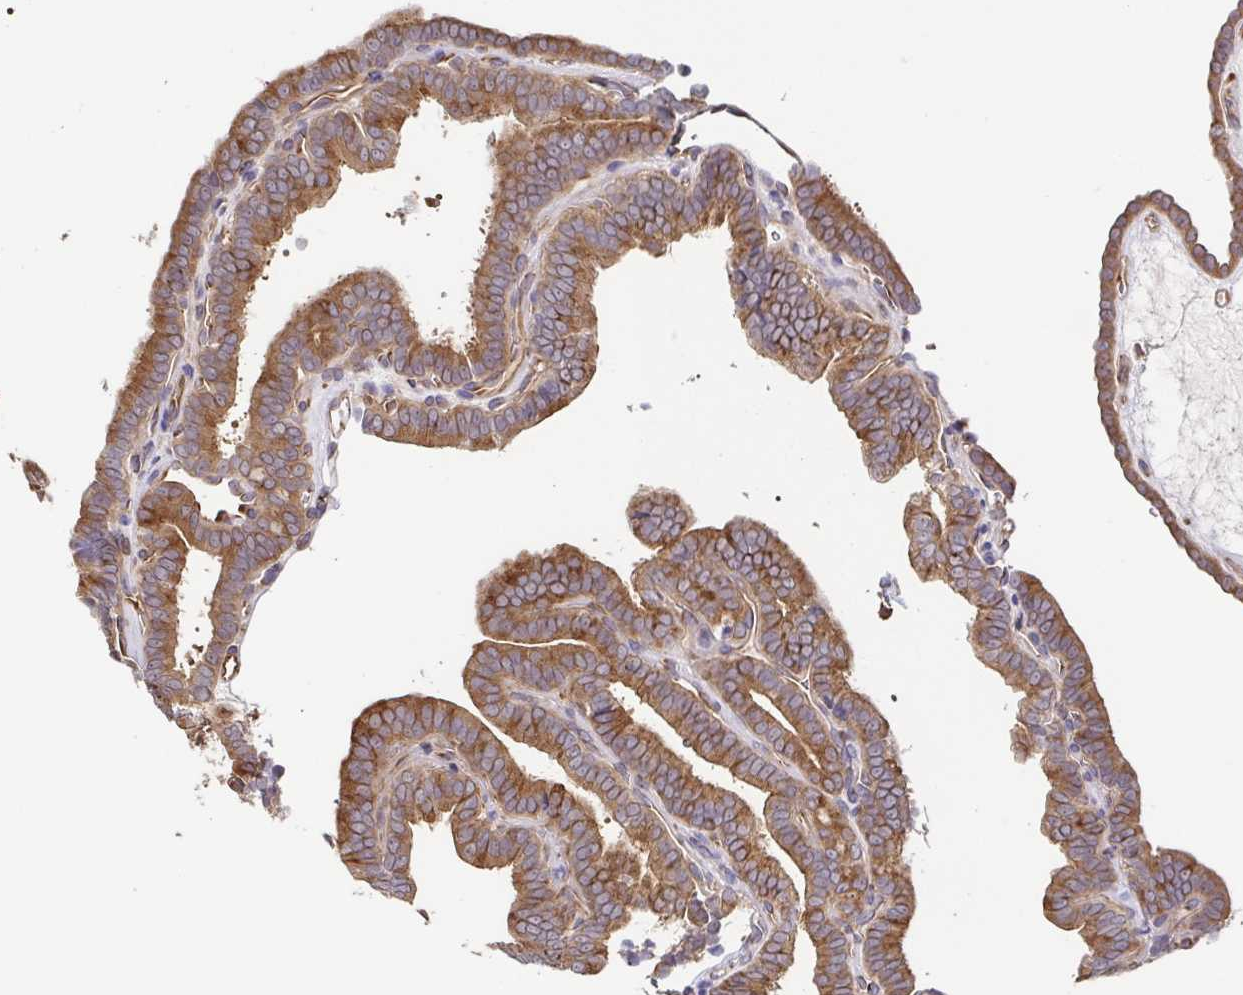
{"staining": {"intensity": "moderate", "quantity": ">75%", "location": "cytoplasmic/membranous"}, "tissue": "thyroid cancer", "cell_type": "Tumor cells", "image_type": "cancer", "snomed": [{"axis": "morphology", "description": "Papillary adenocarcinoma, NOS"}, {"axis": "topography", "description": "Thyroid gland"}], "caption": "Moderate cytoplasmic/membranous staining is present in approximately >75% of tumor cells in thyroid papillary adenocarcinoma.", "gene": "EIF3D", "patient": {"sex": "female", "age": 21}}